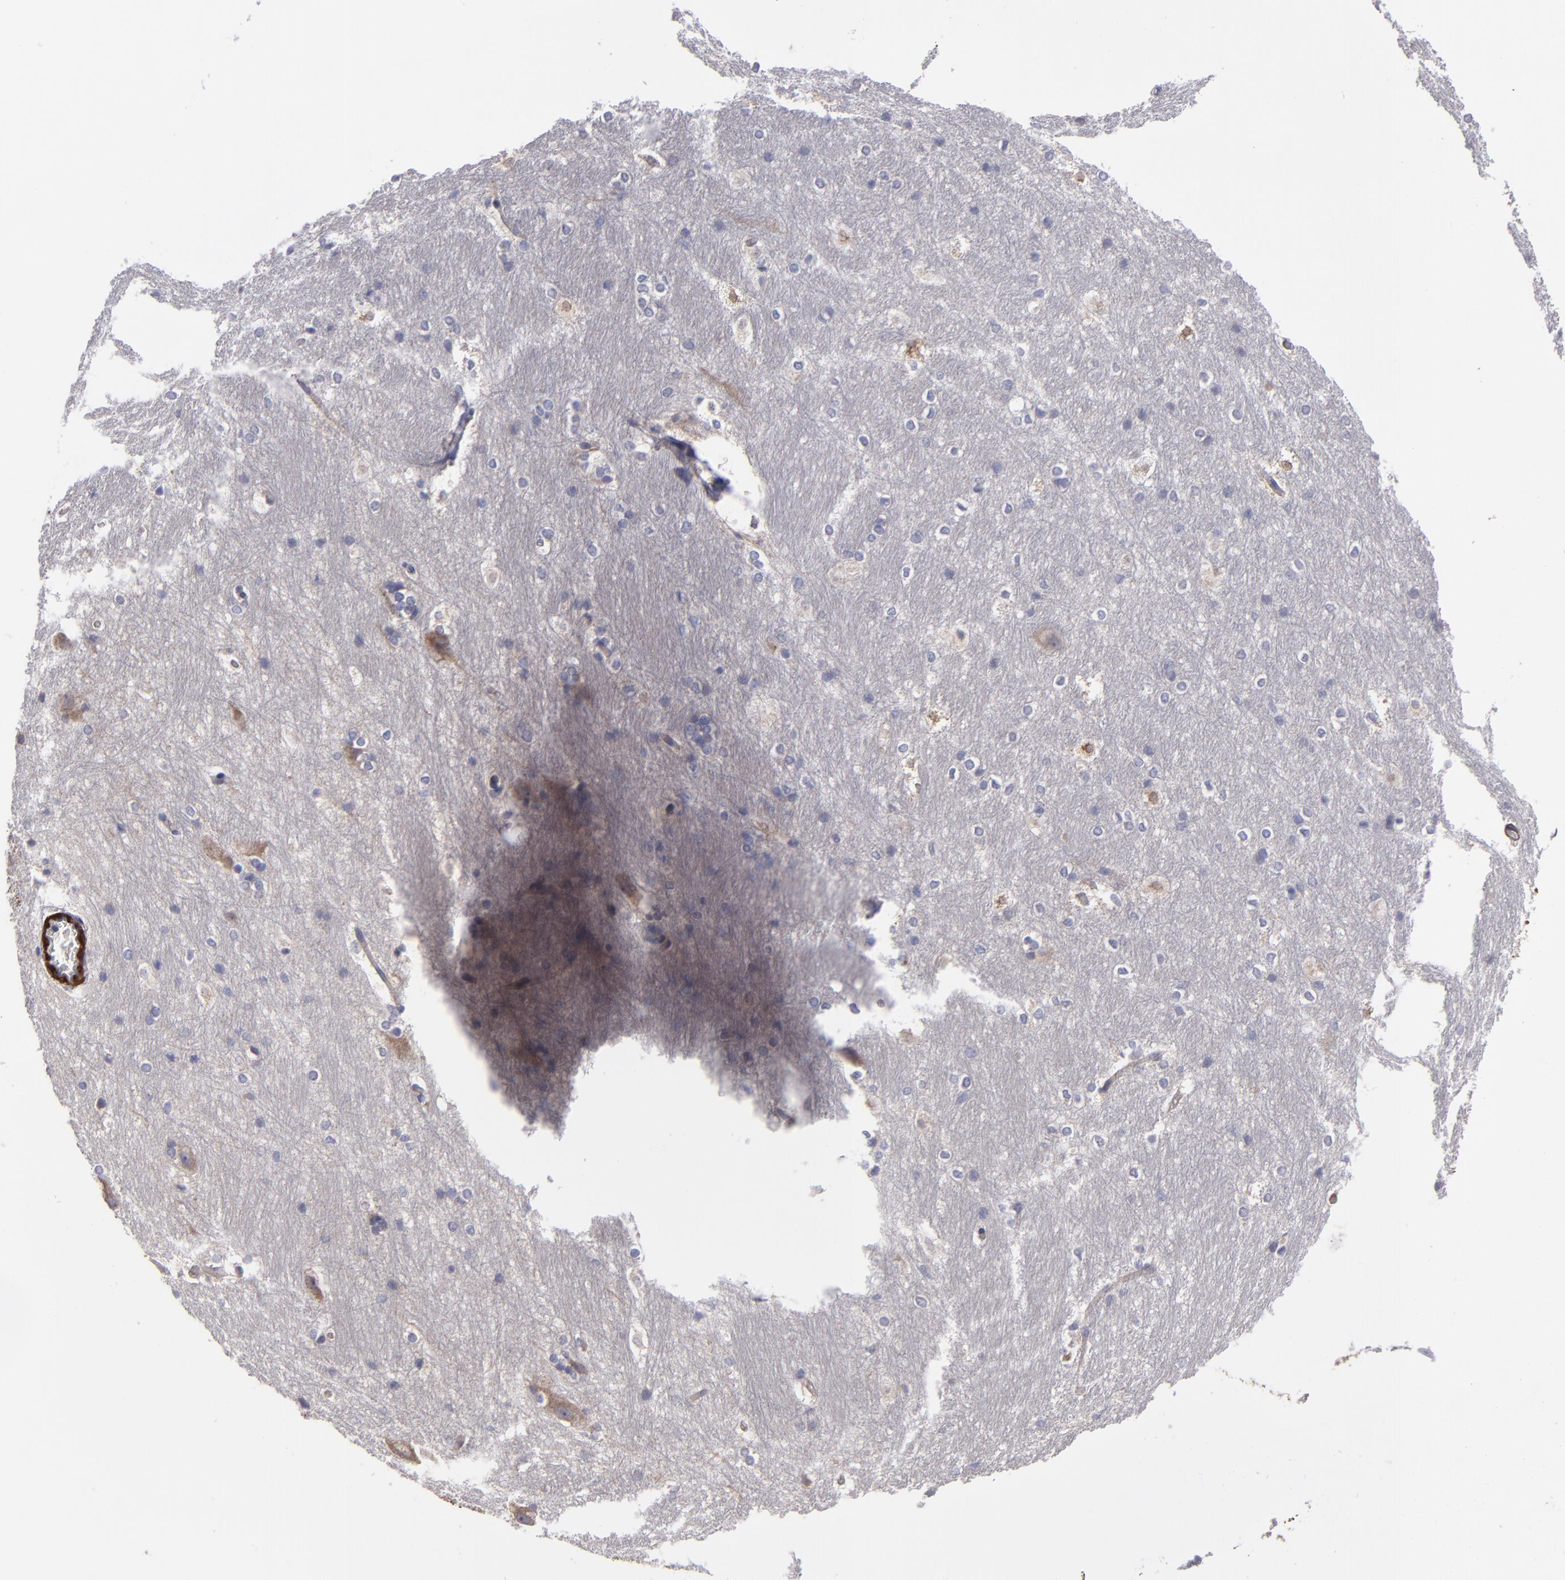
{"staining": {"intensity": "negative", "quantity": "none", "location": "none"}, "tissue": "hippocampus", "cell_type": "Glial cells", "image_type": "normal", "snomed": [{"axis": "morphology", "description": "Normal tissue, NOS"}, {"axis": "topography", "description": "Hippocampus"}], "caption": "This is a image of immunohistochemistry staining of normal hippocampus, which shows no expression in glial cells.", "gene": "SLMAP", "patient": {"sex": "female", "age": 19}}